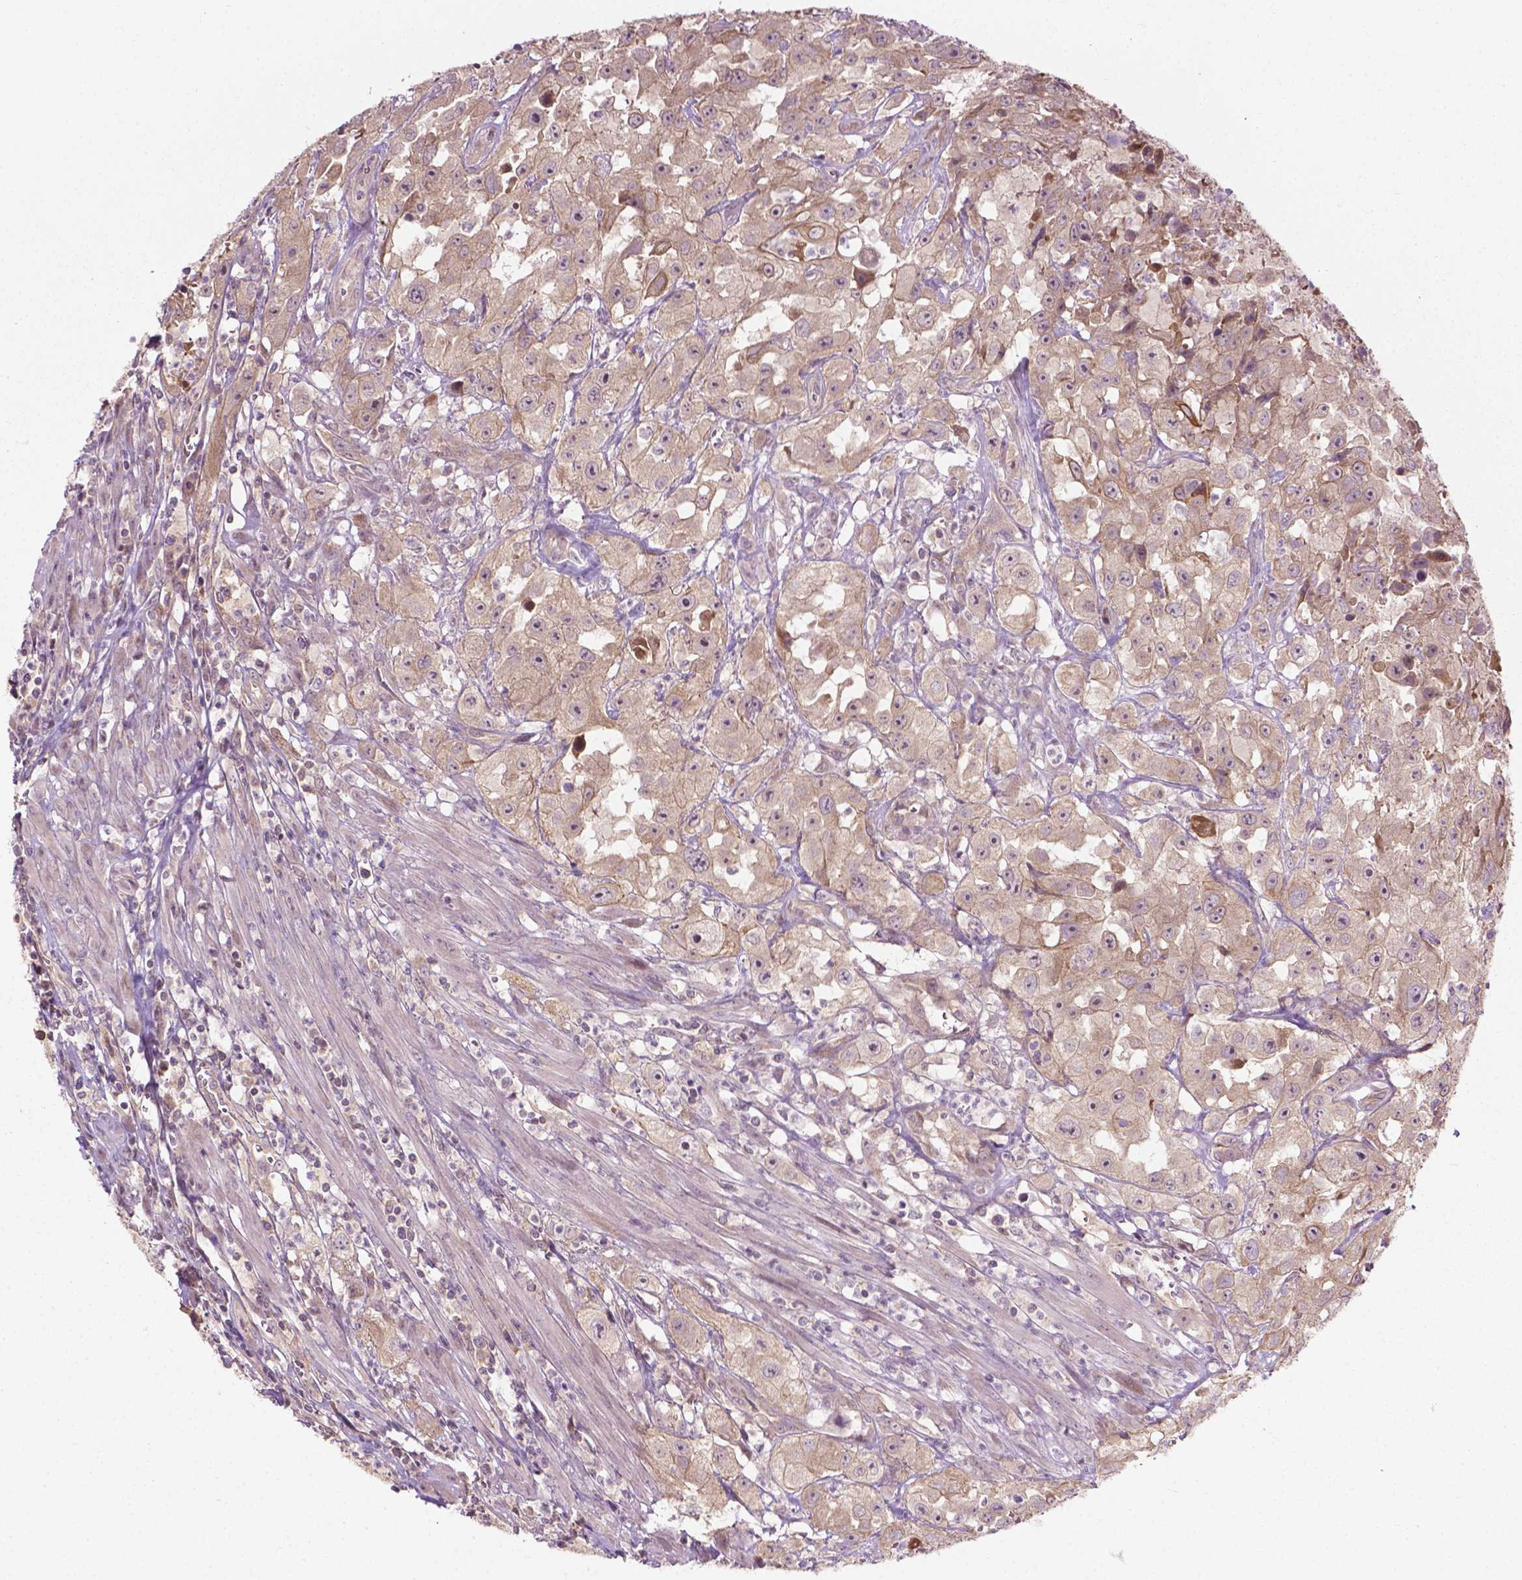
{"staining": {"intensity": "weak", "quantity": ">75%", "location": "cytoplasmic/membranous"}, "tissue": "urothelial cancer", "cell_type": "Tumor cells", "image_type": "cancer", "snomed": [{"axis": "morphology", "description": "Urothelial carcinoma, High grade"}, {"axis": "topography", "description": "Urinary bladder"}], "caption": "Tumor cells display low levels of weak cytoplasmic/membranous positivity in approximately >75% of cells in human urothelial cancer.", "gene": "MZT1", "patient": {"sex": "male", "age": 79}}